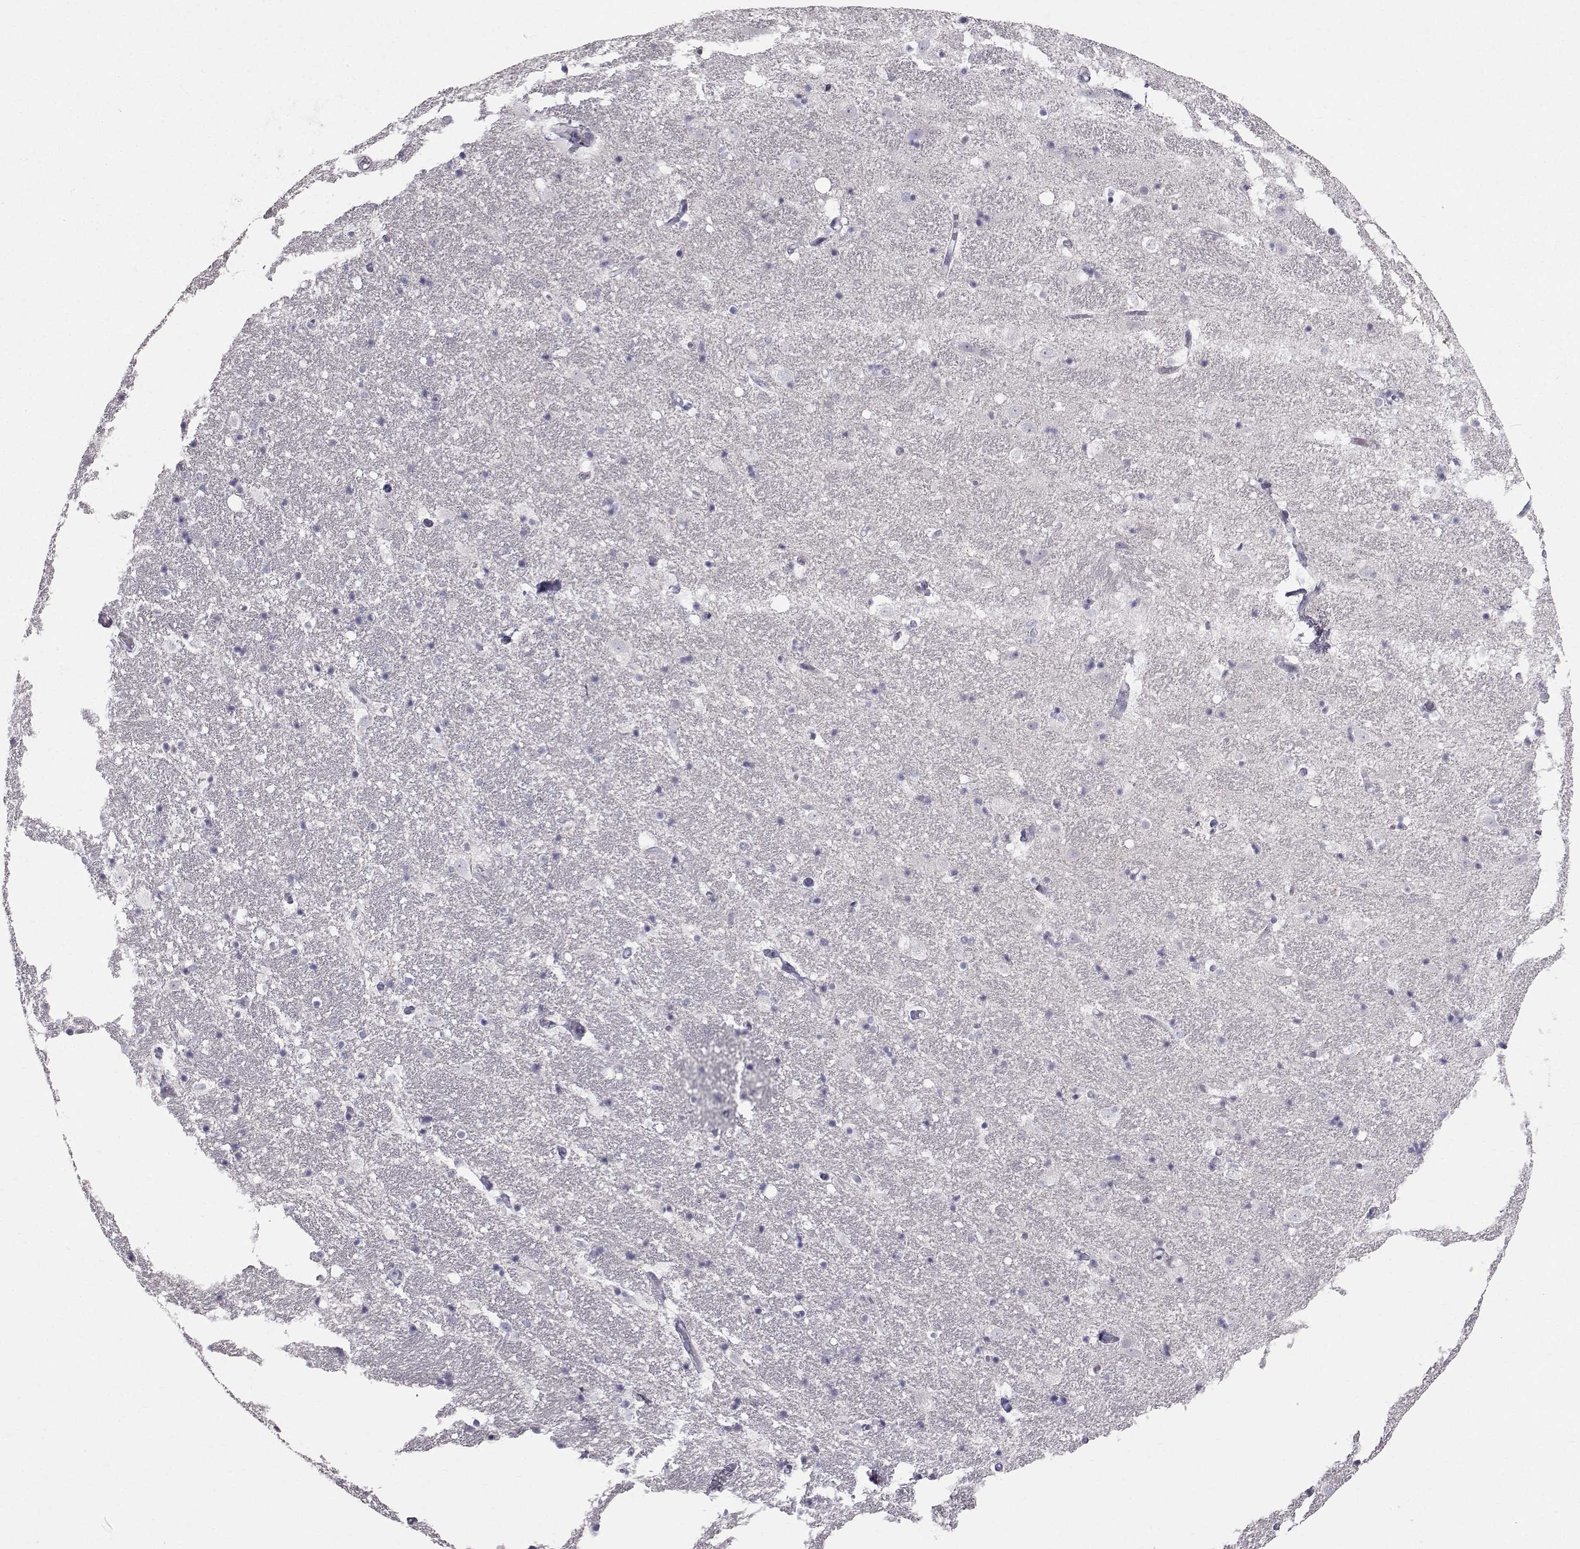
{"staining": {"intensity": "negative", "quantity": "none", "location": "none"}, "tissue": "hippocampus", "cell_type": "Glial cells", "image_type": "normal", "snomed": [{"axis": "morphology", "description": "Normal tissue, NOS"}, {"axis": "topography", "description": "Hippocampus"}], "caption": "This micrograph is of normal hippocampus stained with IHC to label a protein in brown with the nuclei are counter-stained blue. There is no expression in glial cells.", "gene": "CALCR", "patient": {"sex": "male", "age": 49}}